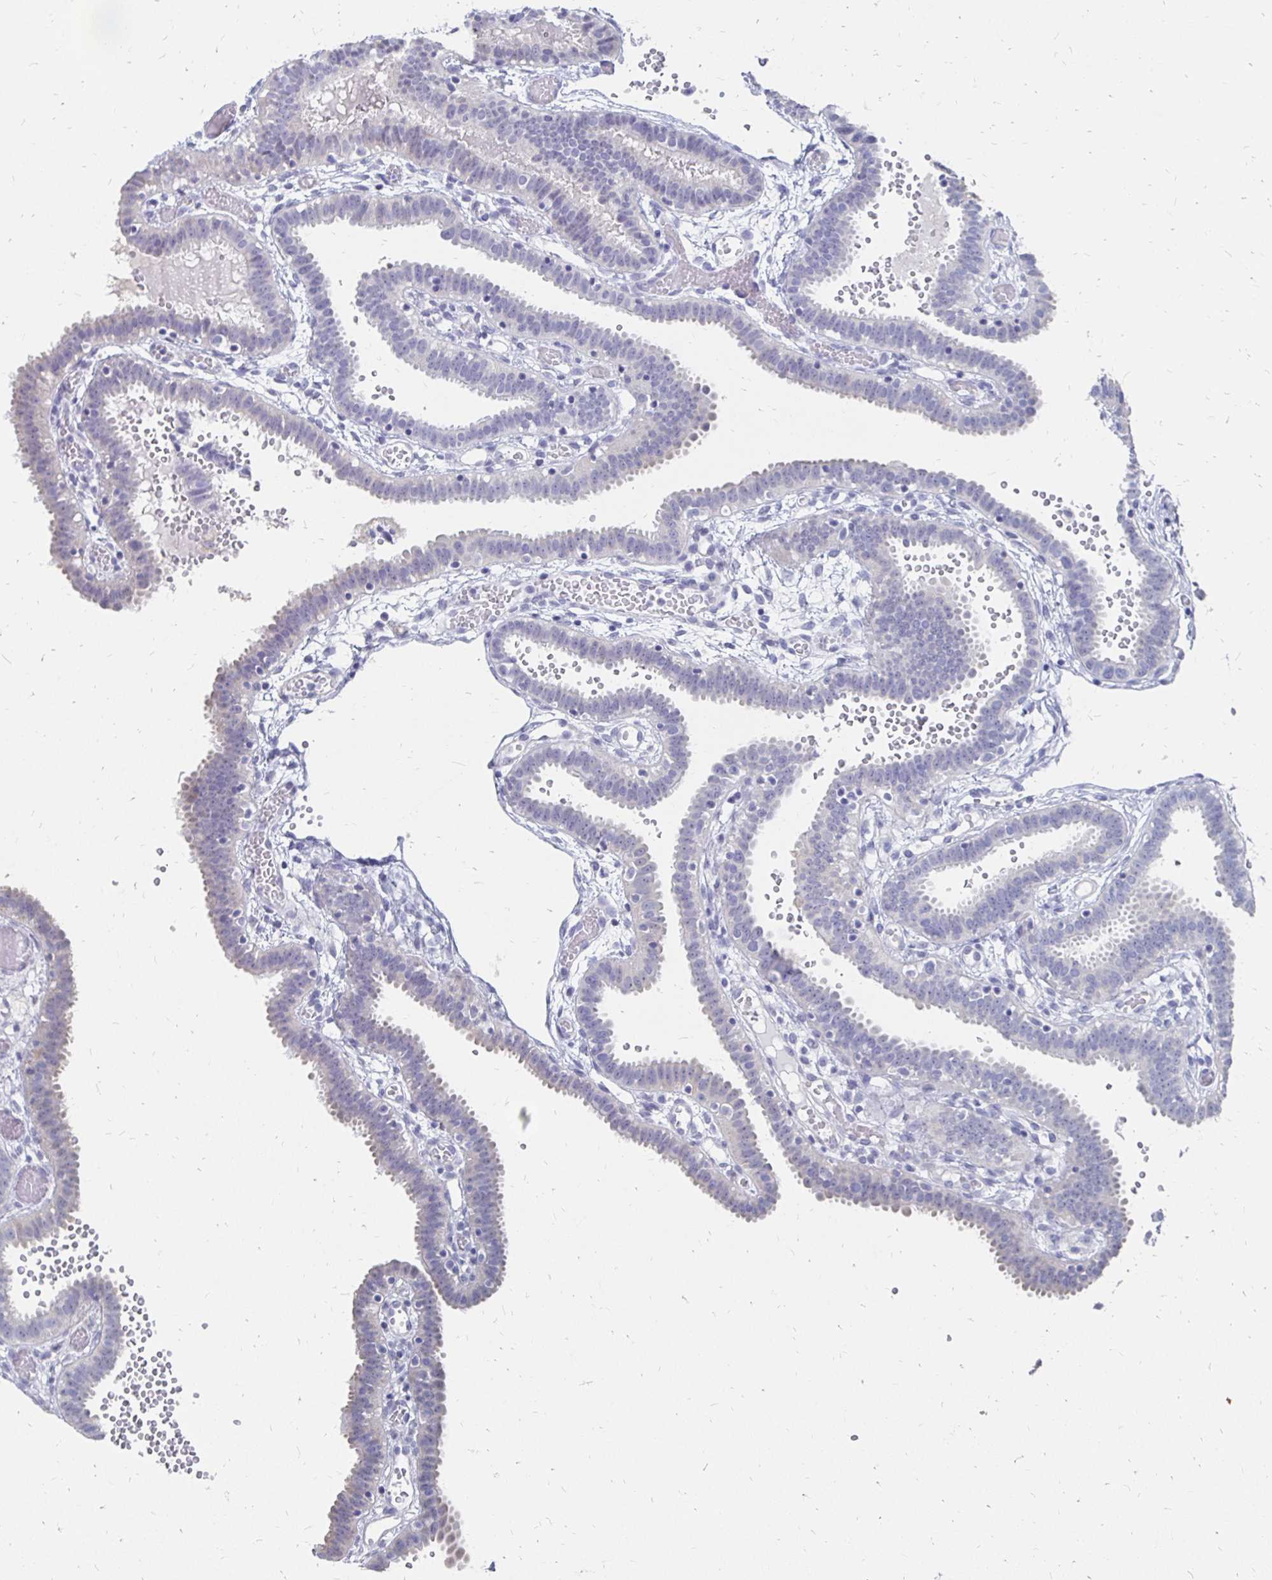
{"staining": {"intensity": "negative", "quantity": "none", "location": "none"}, "tissue": "fallopian tube", "cell_type": "Glandular cells", "image_type": "normal", "snomed": [{"axis": "morphology", "description": "Normal tissue, NOS"}, {"axis": "topography", "description": "Fallopian tube"}], "caption": "This is an immunohistochemistry (IHC) micrograph of benign human fallopian tube. There is no staining in glandular cells.", "gene": "SYCP3", "patient": {"sex": "female", "age": 37}}